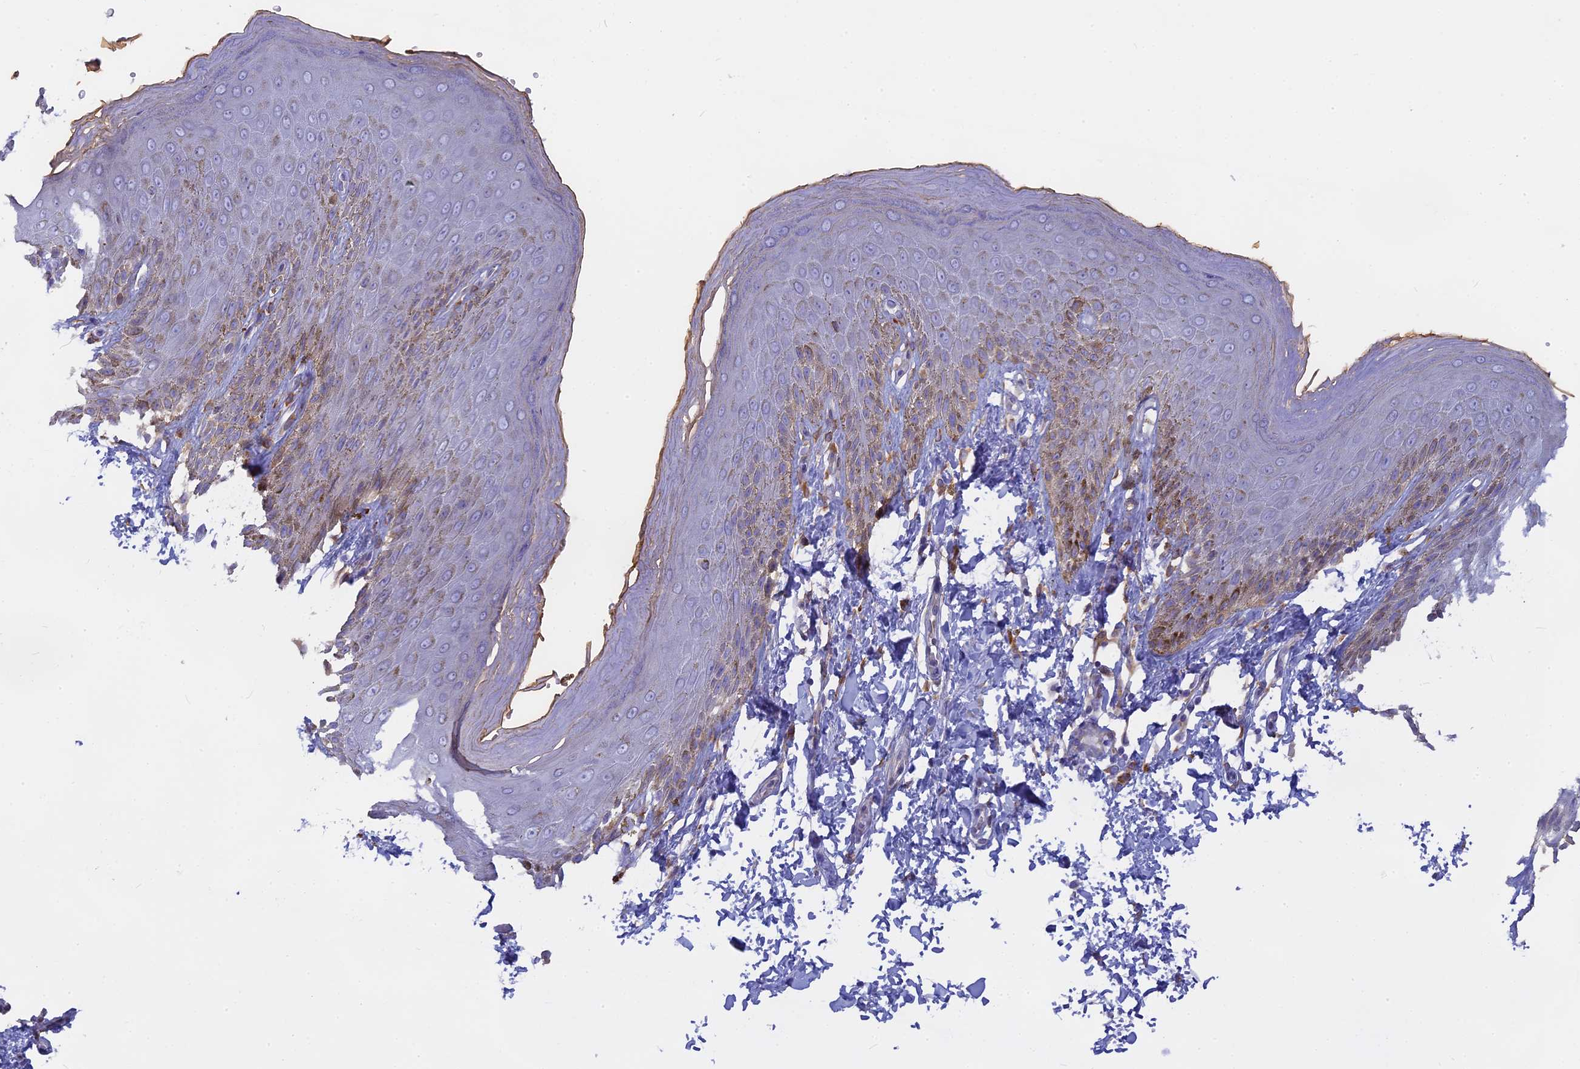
{"staining": {"intensity": "weak", "quantity": "25%-75%", "location": "cytoplasmic/membranous"}, "tissue": "skin", "cell_type": "Epidermal cells", "image_type": "normal", "snomed": [{"axis": "morphology", "description": "Normal tissue, NOS"}, {"axis": "topography", "description": "Anal"}], "caption": "Epidermal cells show weak cytoplasmic/membranous positivity in about 25%-75% of cells in unremarkable skin.", "gene": "TLCD1", "patient": {"sex": "male", "age": 44}}